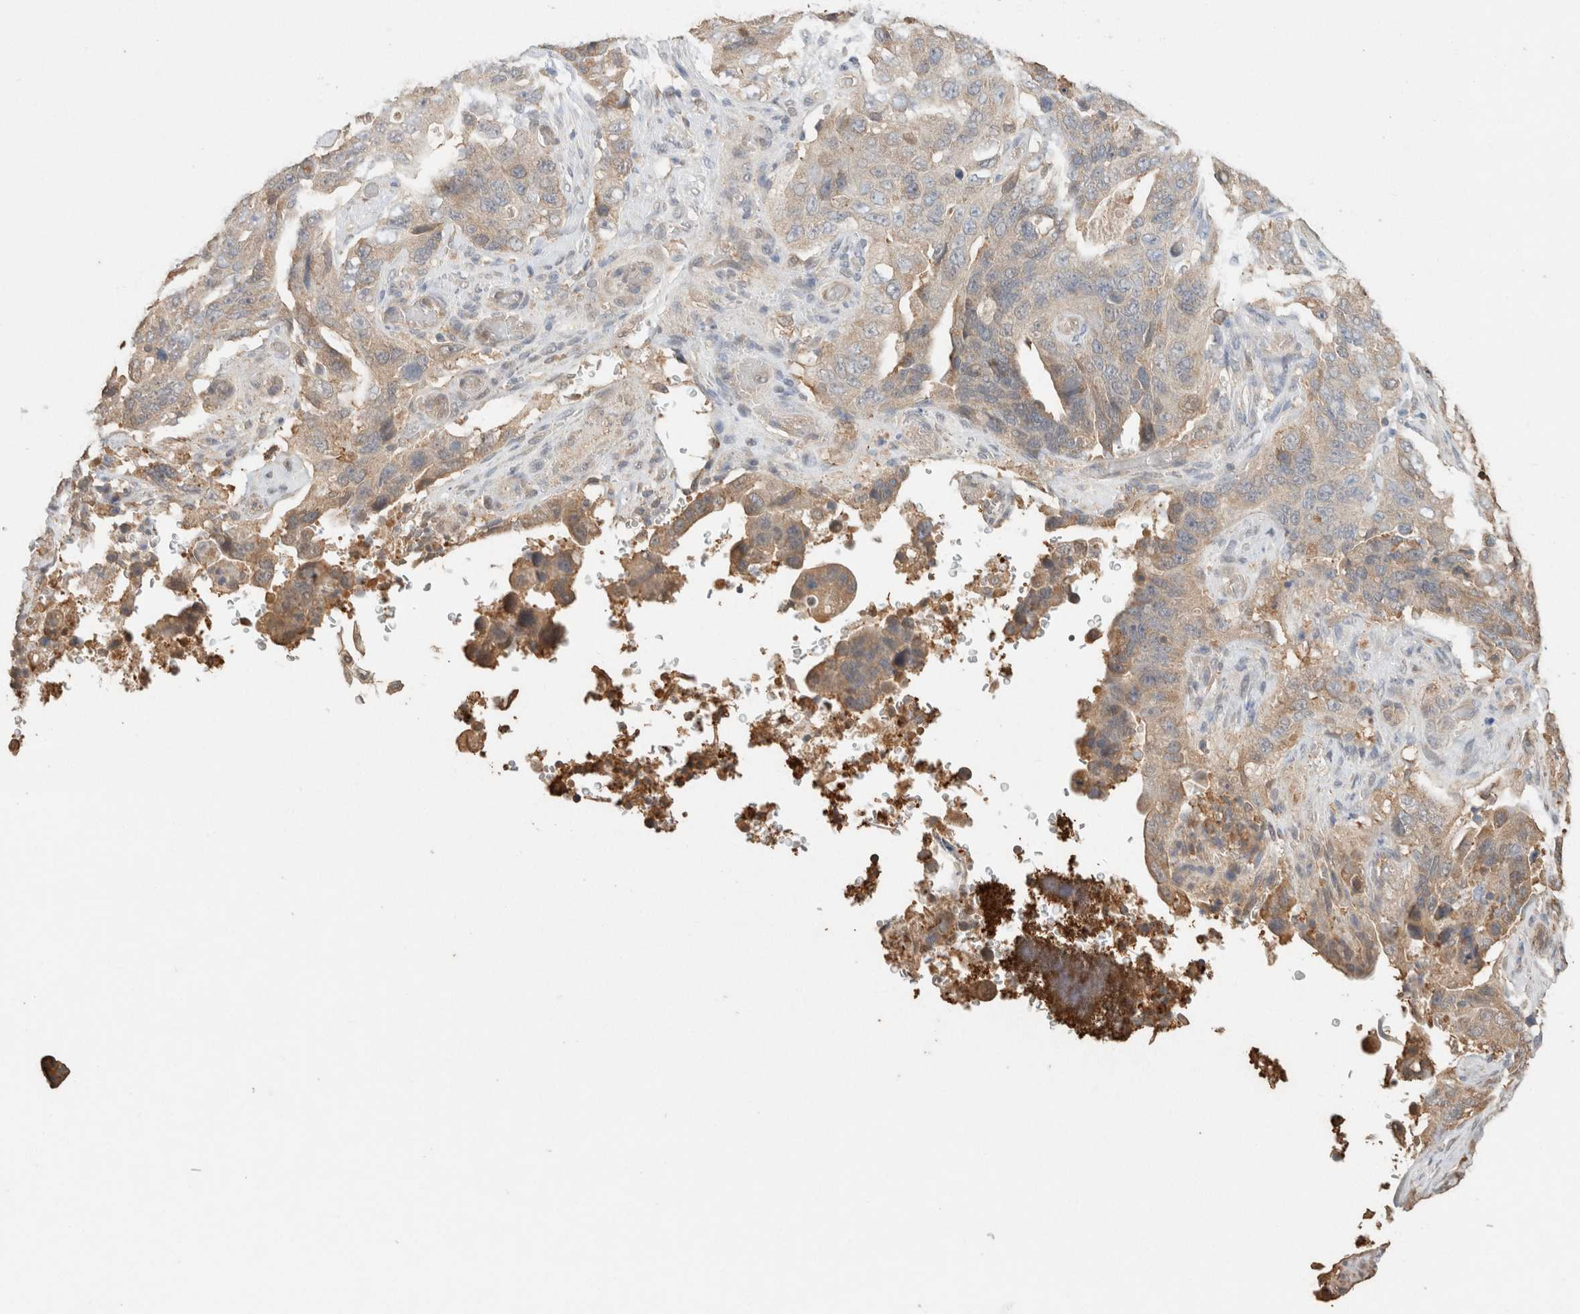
{"staining": {"intensity": "weak", "quantity": ">75%", "location": "cytoplasmic/membranous"}, "tissue": "stomach cancer", "cell_type": "Tumor cells", "image_type": "cancer", "snomed": [{"axis": "morphology", "description": "Adenocarcinoma, NOS"}, {"axis": "topography", "description": "Stomach"}], "caption": "Immunohistochemical staining of stomach adenocarcinoma displays low levels of weak cytoplasmic/membranous protein expression in approximately >75% of tumor cells.", "gene": "YWHAH", "patient": {"sex": "female", "age": 89}}